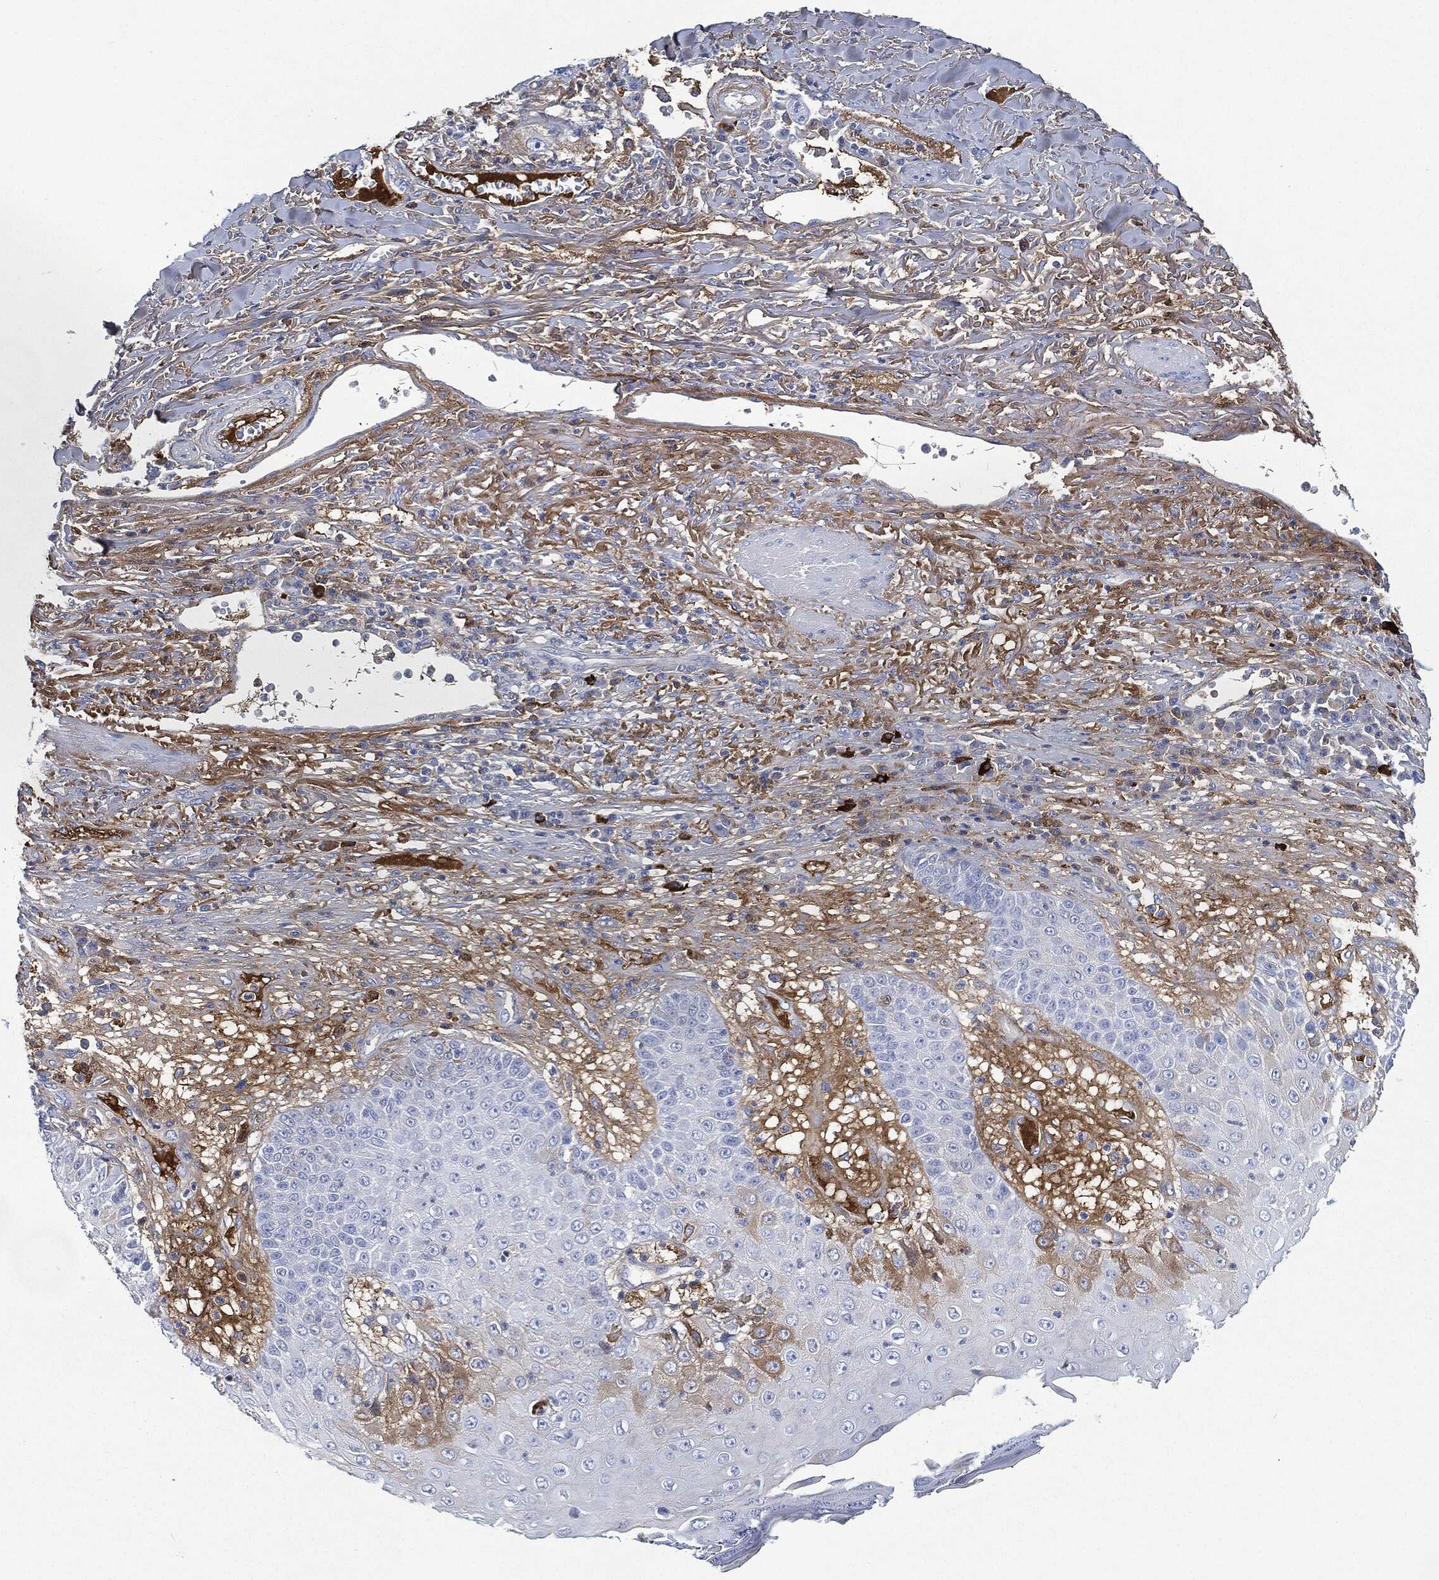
{"staining": {"intensity": "negative", "quantity": "none", "location": "none"}, "tissue": "skin cancer", "cell_type": "Tumor cells", "image_type": "cancer", "snomed": [{"axis": "morphology", "description": "Squamous cell carcinoma, NOS"}, {"axis": "topography", "description": "Skin"}], "caption": "The image exhibits no significant expression in tumor cells of skin squamous cell carcinoma.", "gene": "IGLV6-57", "patient": {"sex": "male", "age": 82}}